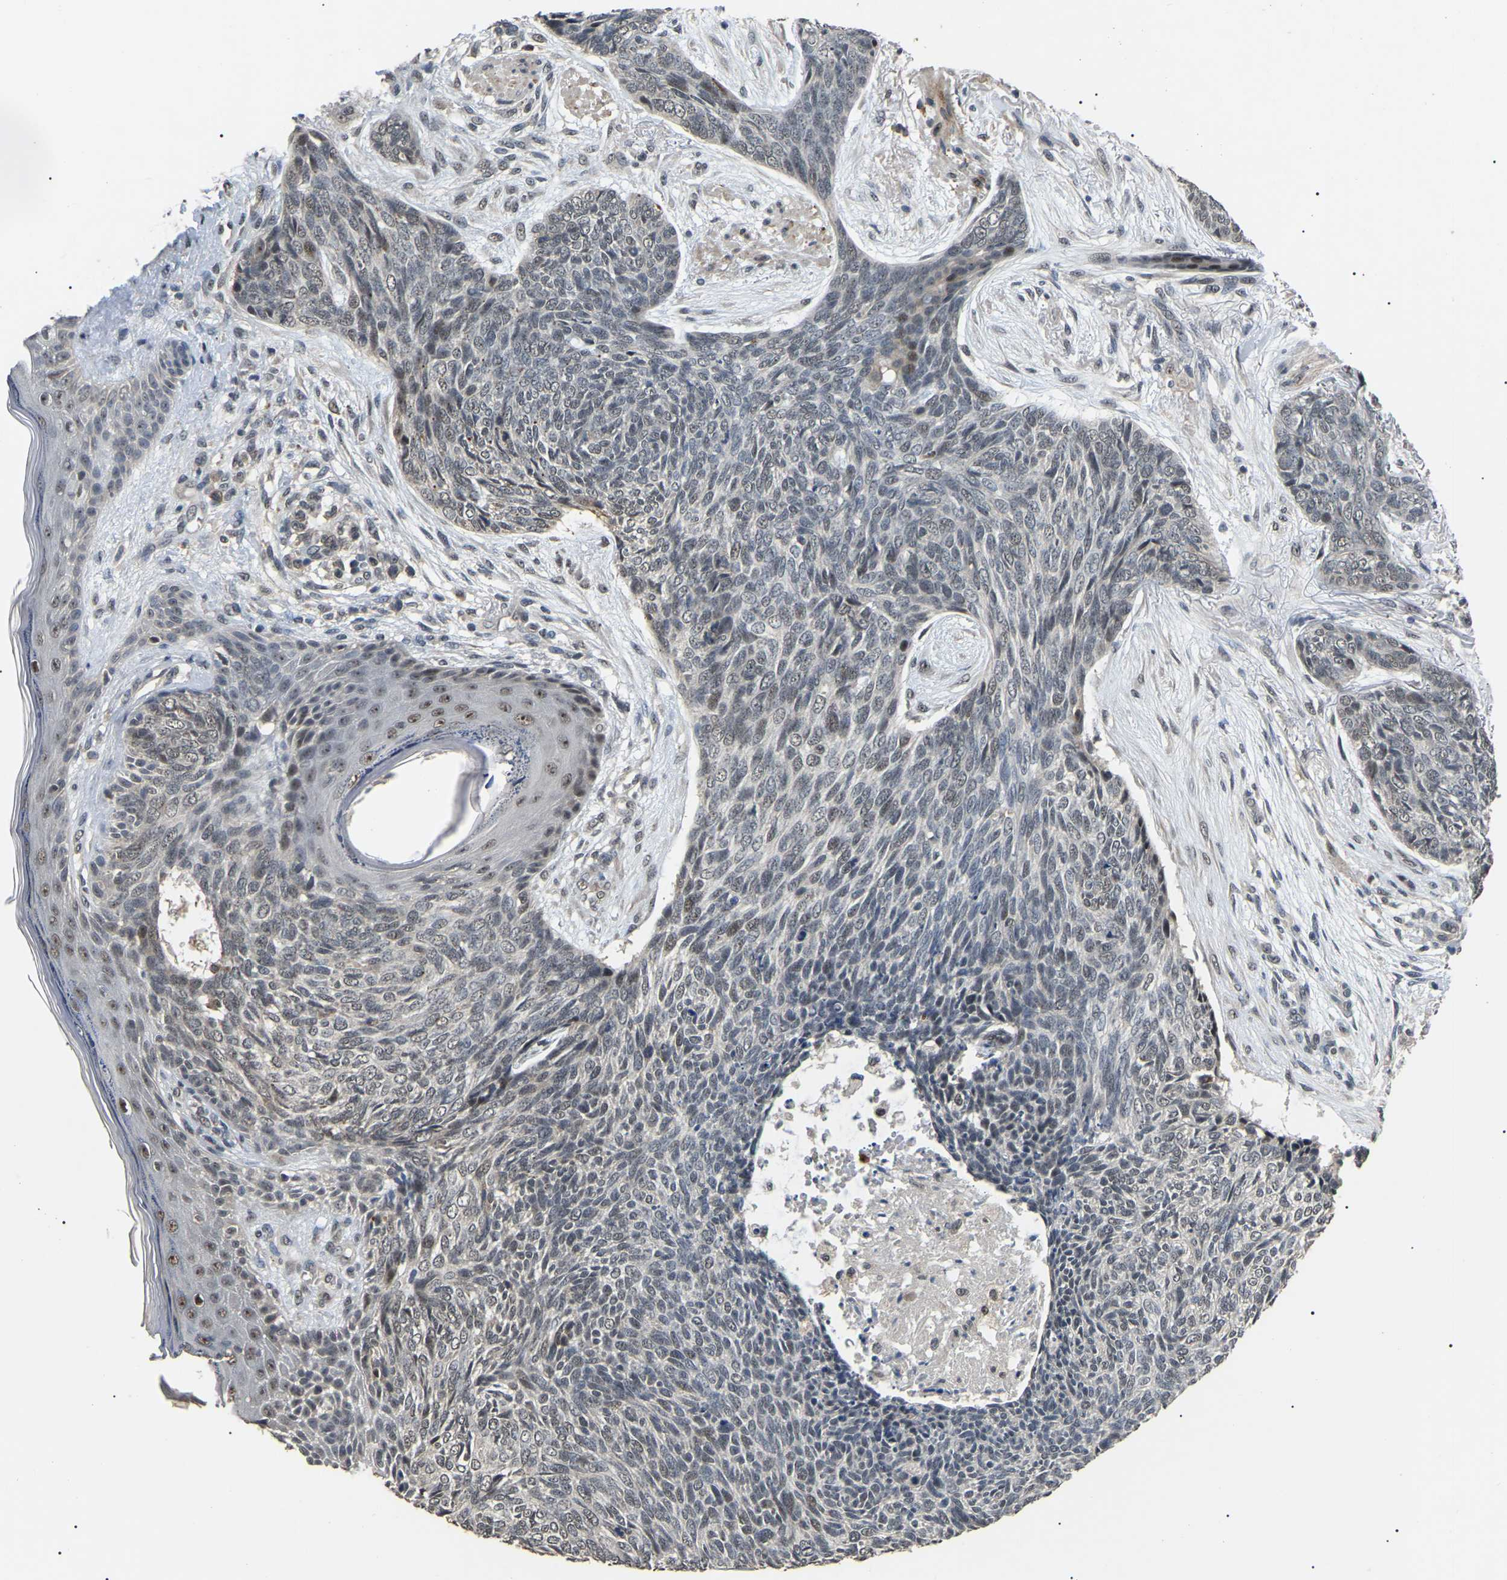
{"staining": {"intensity": "weak", "quantity": "<25%", "location": "nuclear"}, "tissue": "skin cancer", "cell_type": "Tumor cells", "image_type": "cancer", "snomed": [{"axis": "morphology", "description": "Basal cell carcinoma"}, {"axis": "topography", "description": "Skin"}], "caption": "A micrograph of basal cell carcinoma (skin) stained for a protein demonstrates no brown staining in tumor cells. Nuclei are stained in blue.", "gene": "PPM1E", "patient": {"sex": "female", "age": 84}}